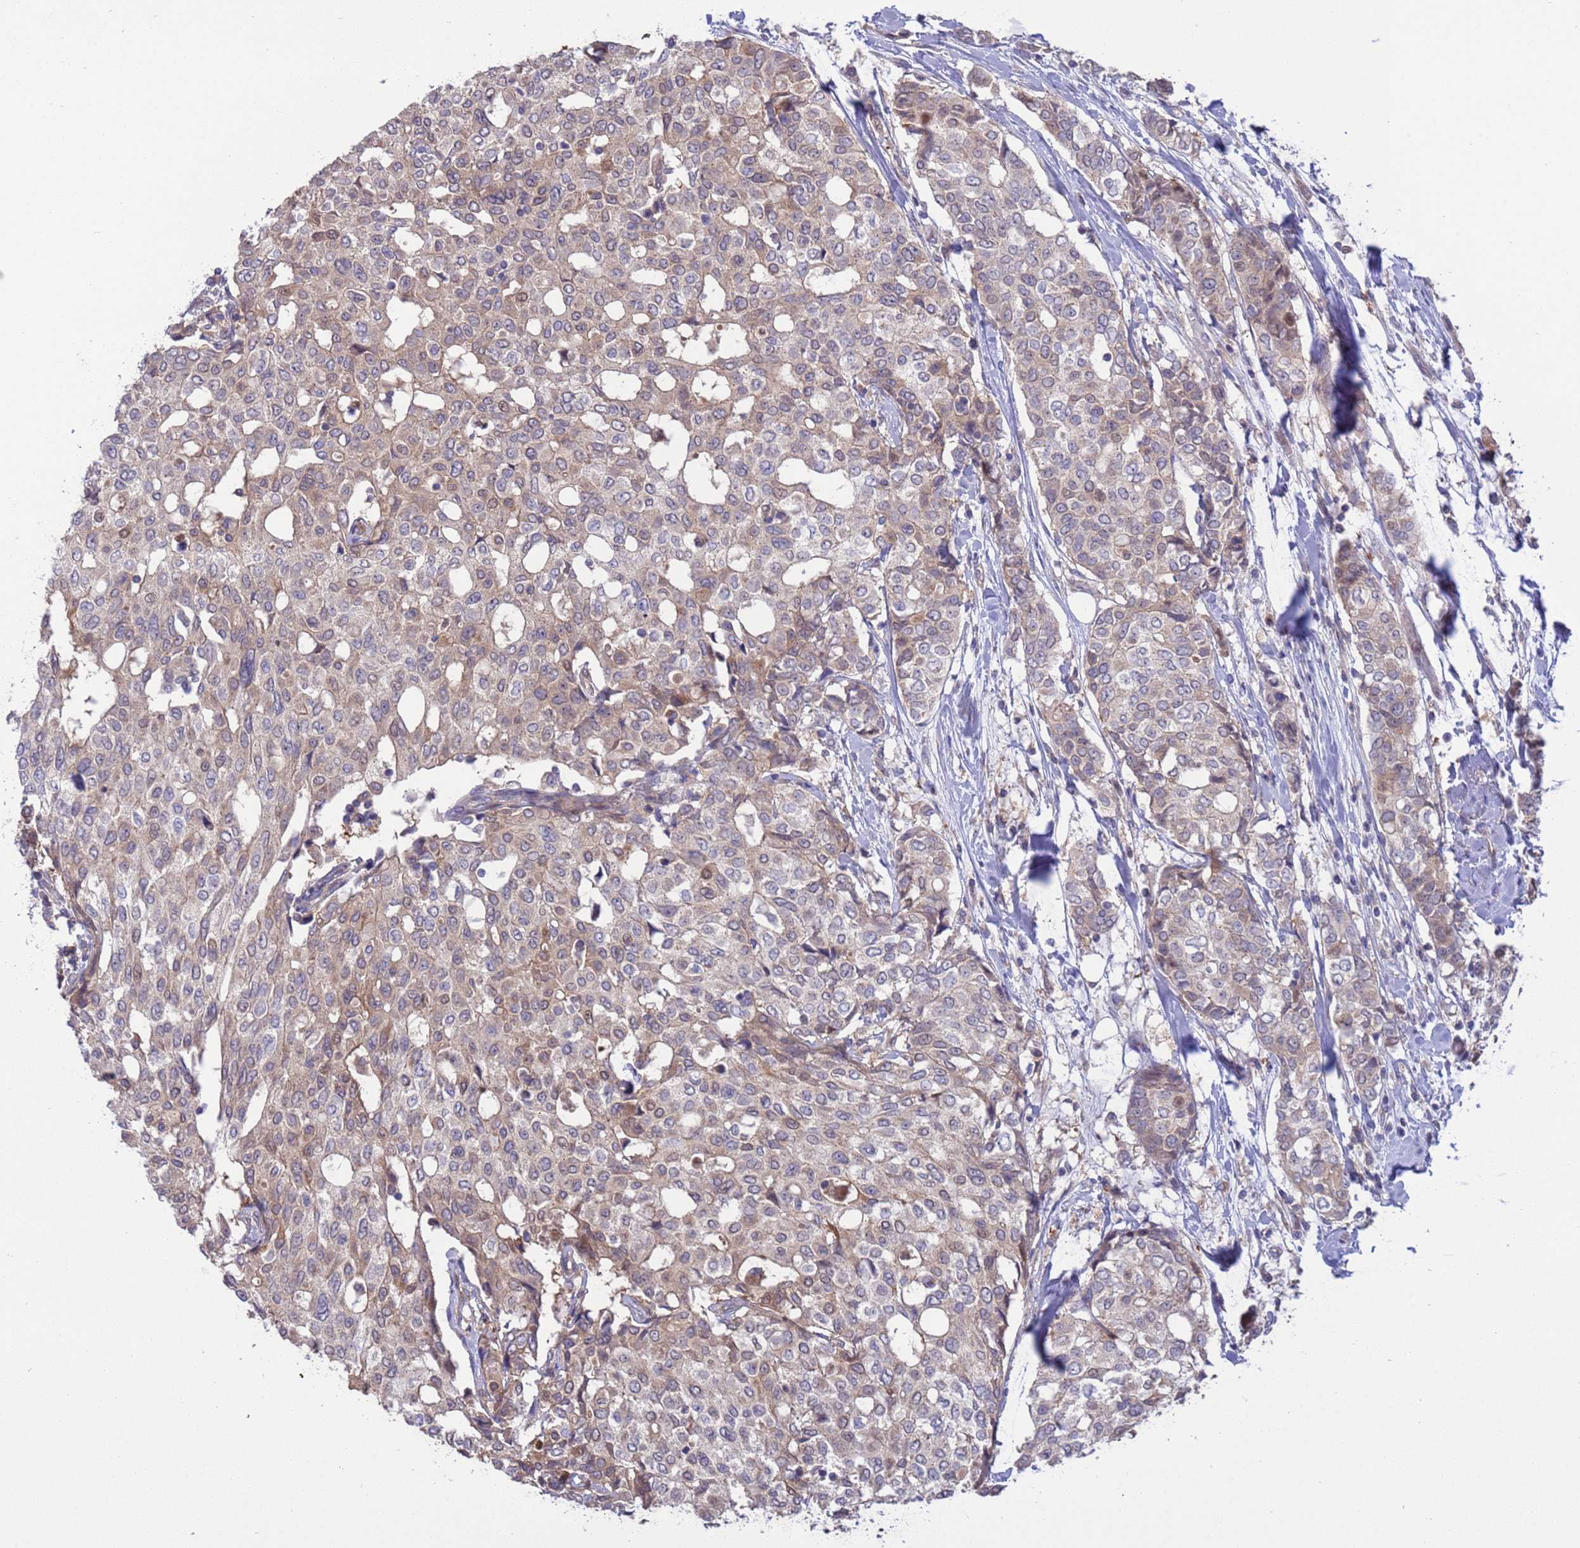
{"staining": {"intensity": "weak", "quantity": "<25%", "location": "cytoplasmic/membranous"}, "tissue": "breast cancer", "cell_type": "Tumor cells", "image_type": "cancer", "snomed": [{"axis": "morphology", "description": "Lobular carcinoma"}, {"axis": "topography", "description": "Breast"}], "caption": "Protein analysis of breast cancer (lobular carcinoma) exhibits no significant staining in tumor cells. (DAB (3,3'-diaminobenzidine) immunohistochemistry with hematoxylin counter stain).", "gene": "GJA10", "patient": {"sex": "female", "age": 51}}